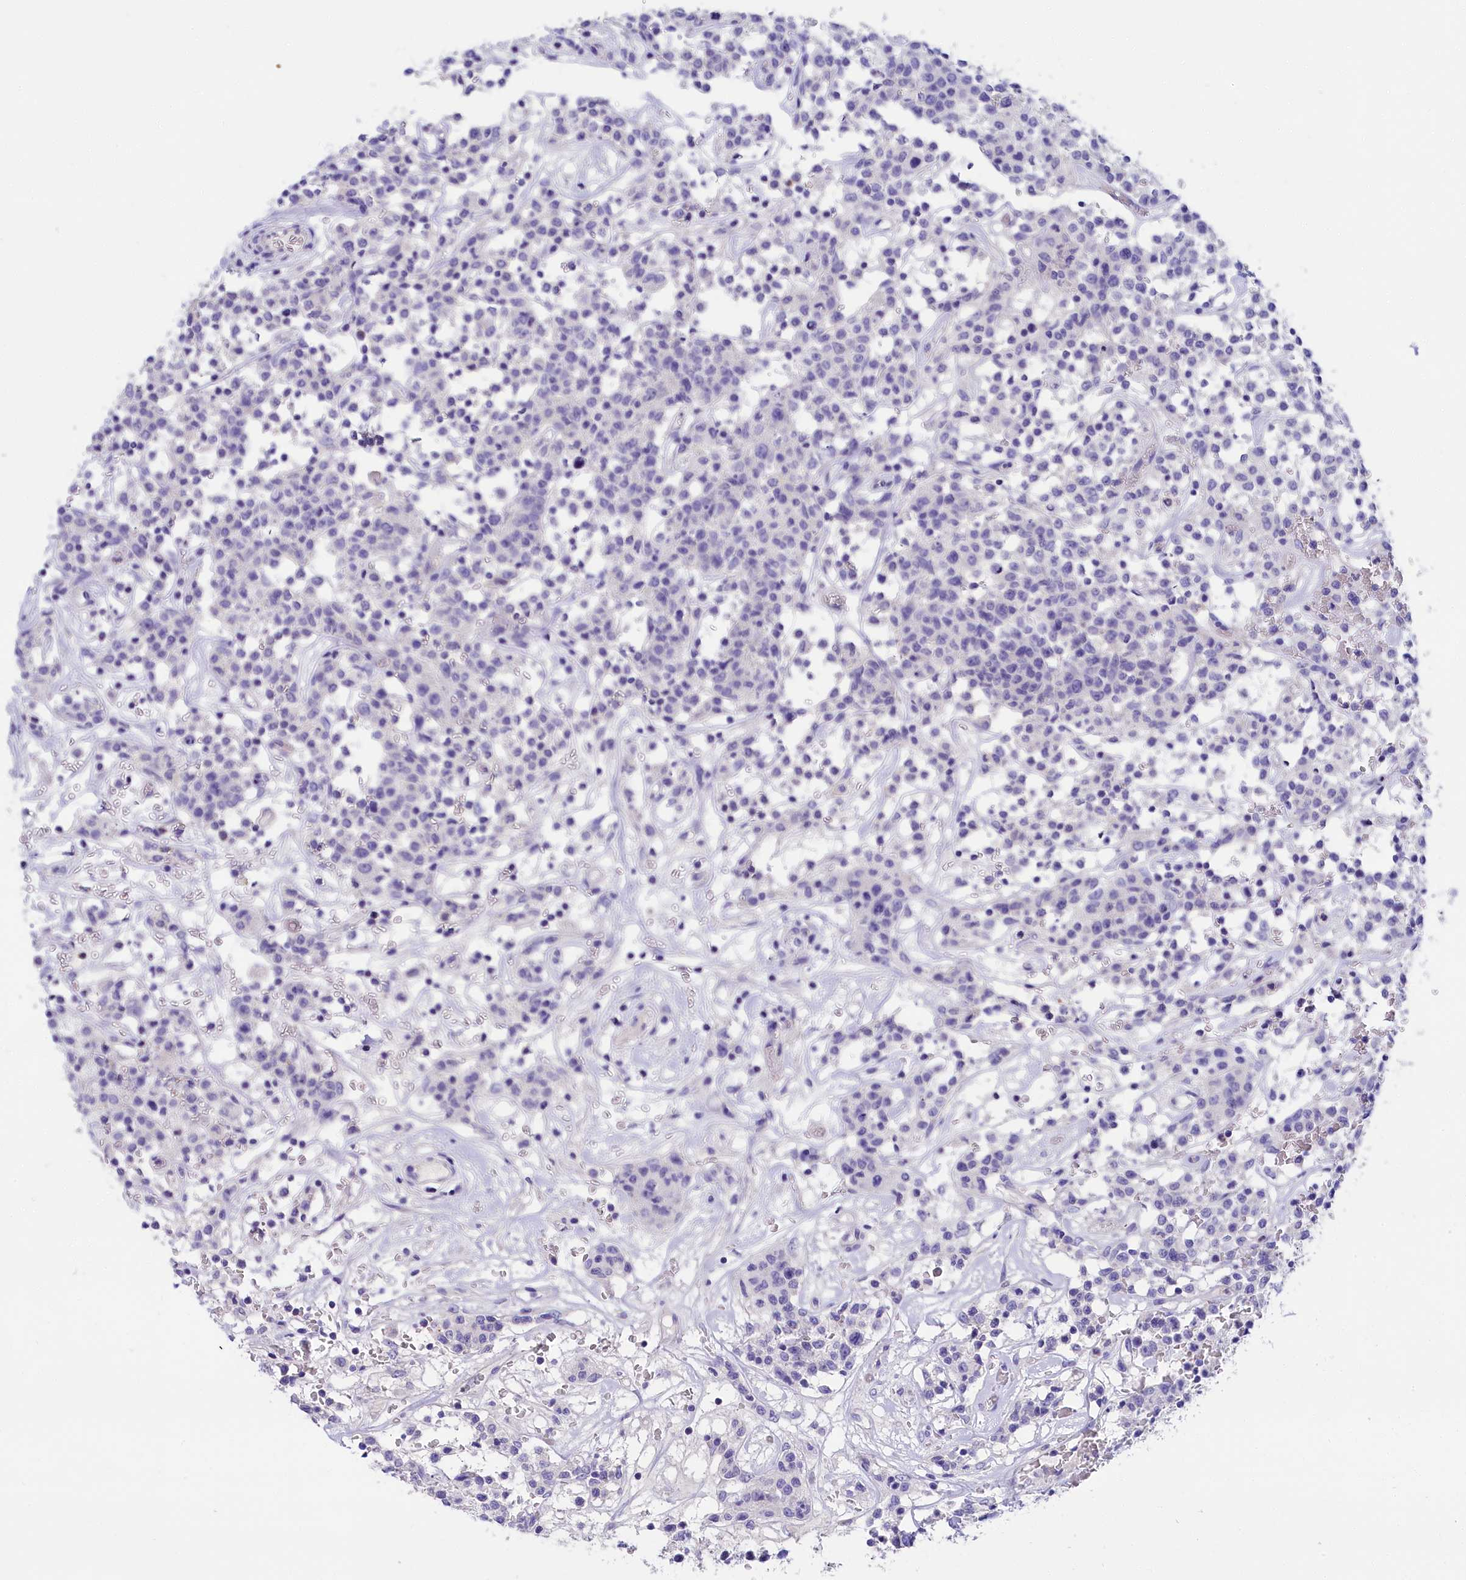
{"staining": {"intensity": "negative", "quantity": "none", "location": "none"}, "tissue": "lymphoma", "cell_type": "Tumor cells", "image_type": "cancer", "snomed": [{"axis": "morphology", "description": "Malignant lymphoma, non-Hodgkin's type, Low grade"}, {"axis": "topography", "description": "Small intestine"}], "caption": "High power microscopy micrograph of an immunohistochemistry image of malignant lymphoma, non-Hodgkin's type (low-grade), revealing no significant expression in tumor cells.", "gene": "SULT2A1", "patient": {"sex": "female", "age": 59}}